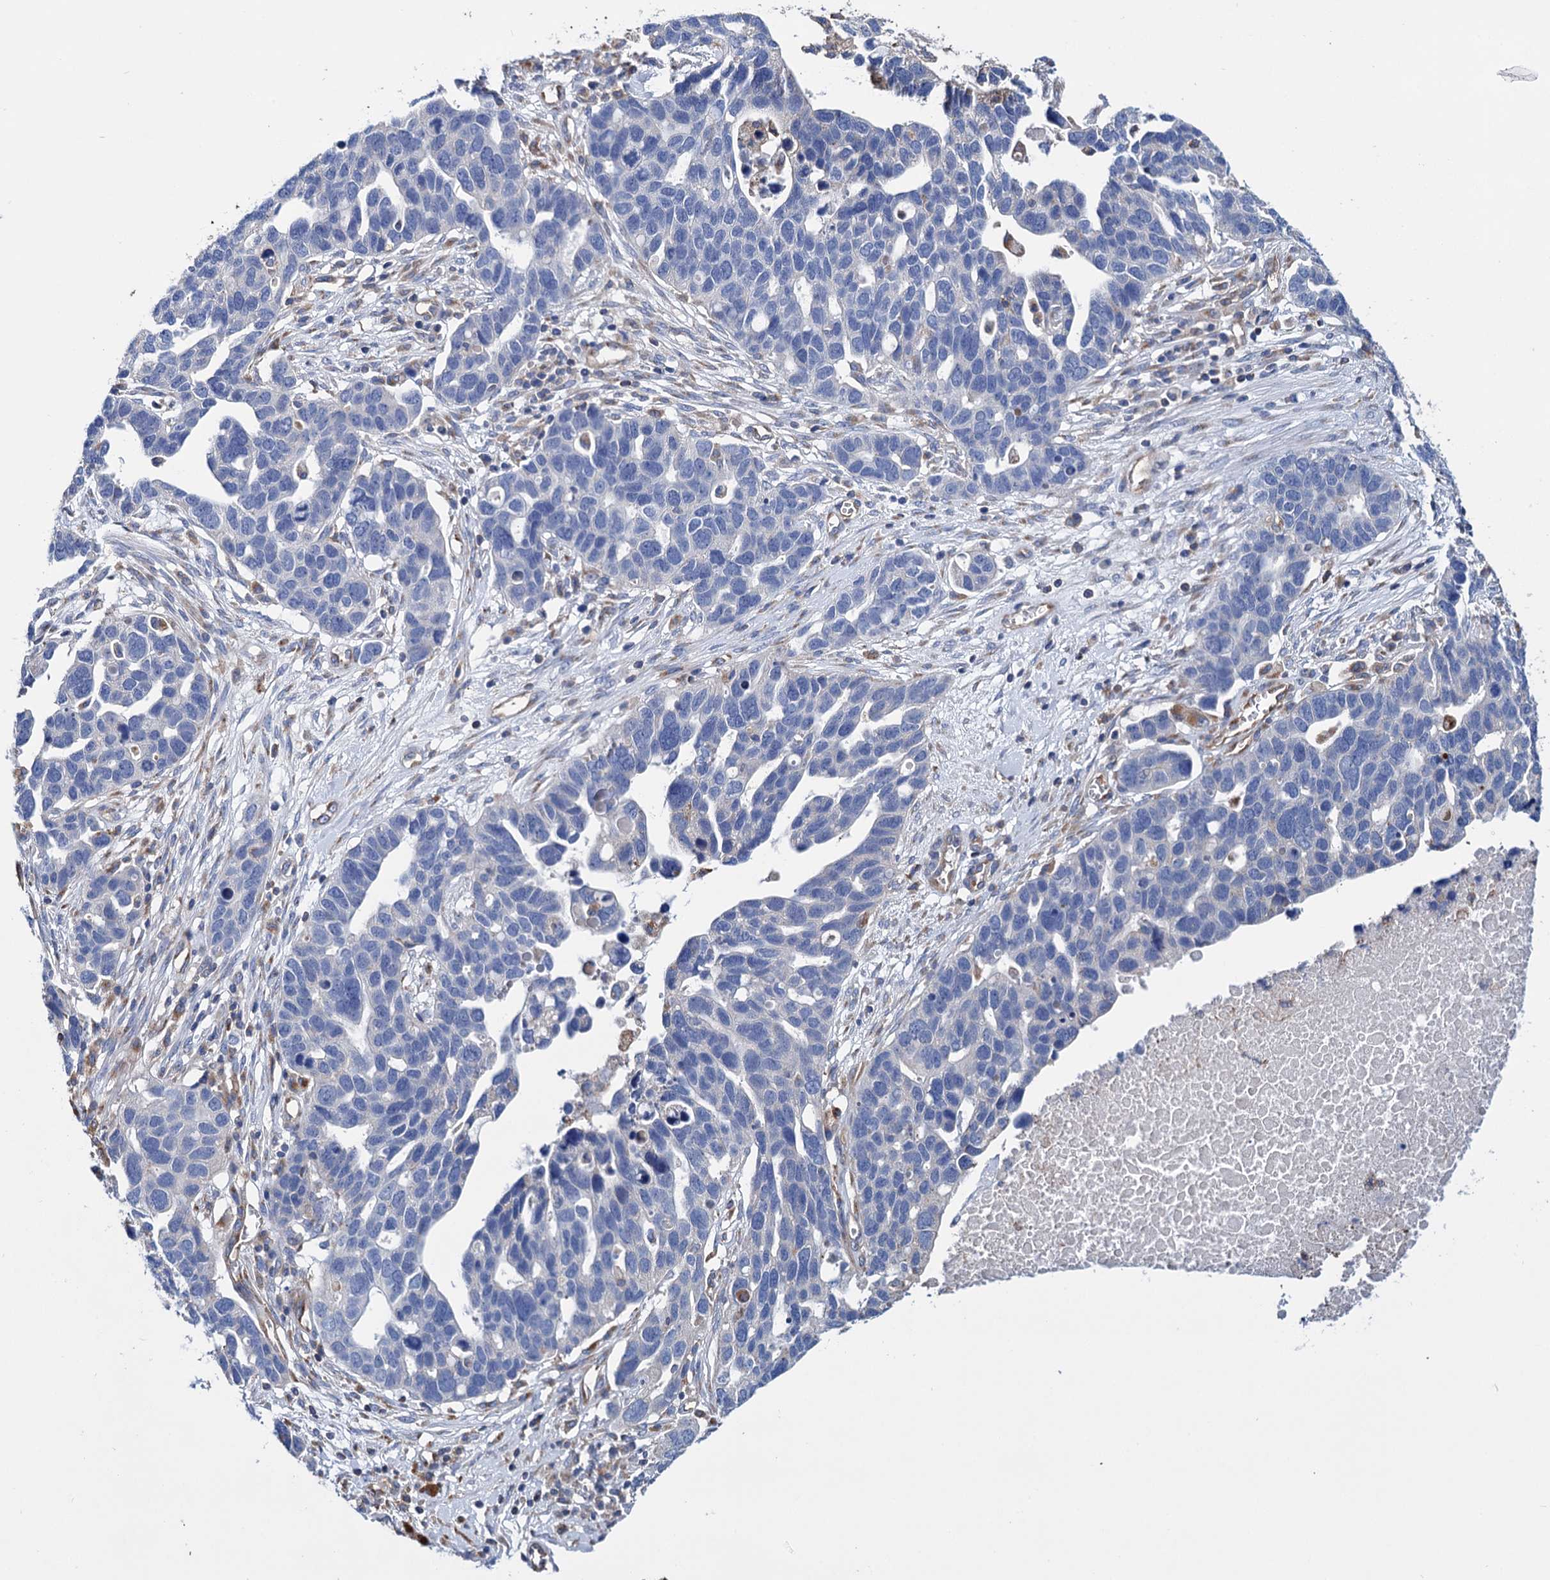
{"staining": {"intensity": "negative", "quantity": "none", "location": "none"}, "tissue": "ovarian cancer", "cell_type": "Tumor cells", "image_type": "cancer", "snomed": [{"axis": "morphology", "description": "Cystadenocarcinoma, serous, NOS"}, {"axis": "topography", "description": "Ovary"}], "caption": "Immunohistochemical staining of ovarian cancer displays no significant expression in tumor cells.", "gene": "SCPEP1", "patient": {"sex": "female", "age": 54}}